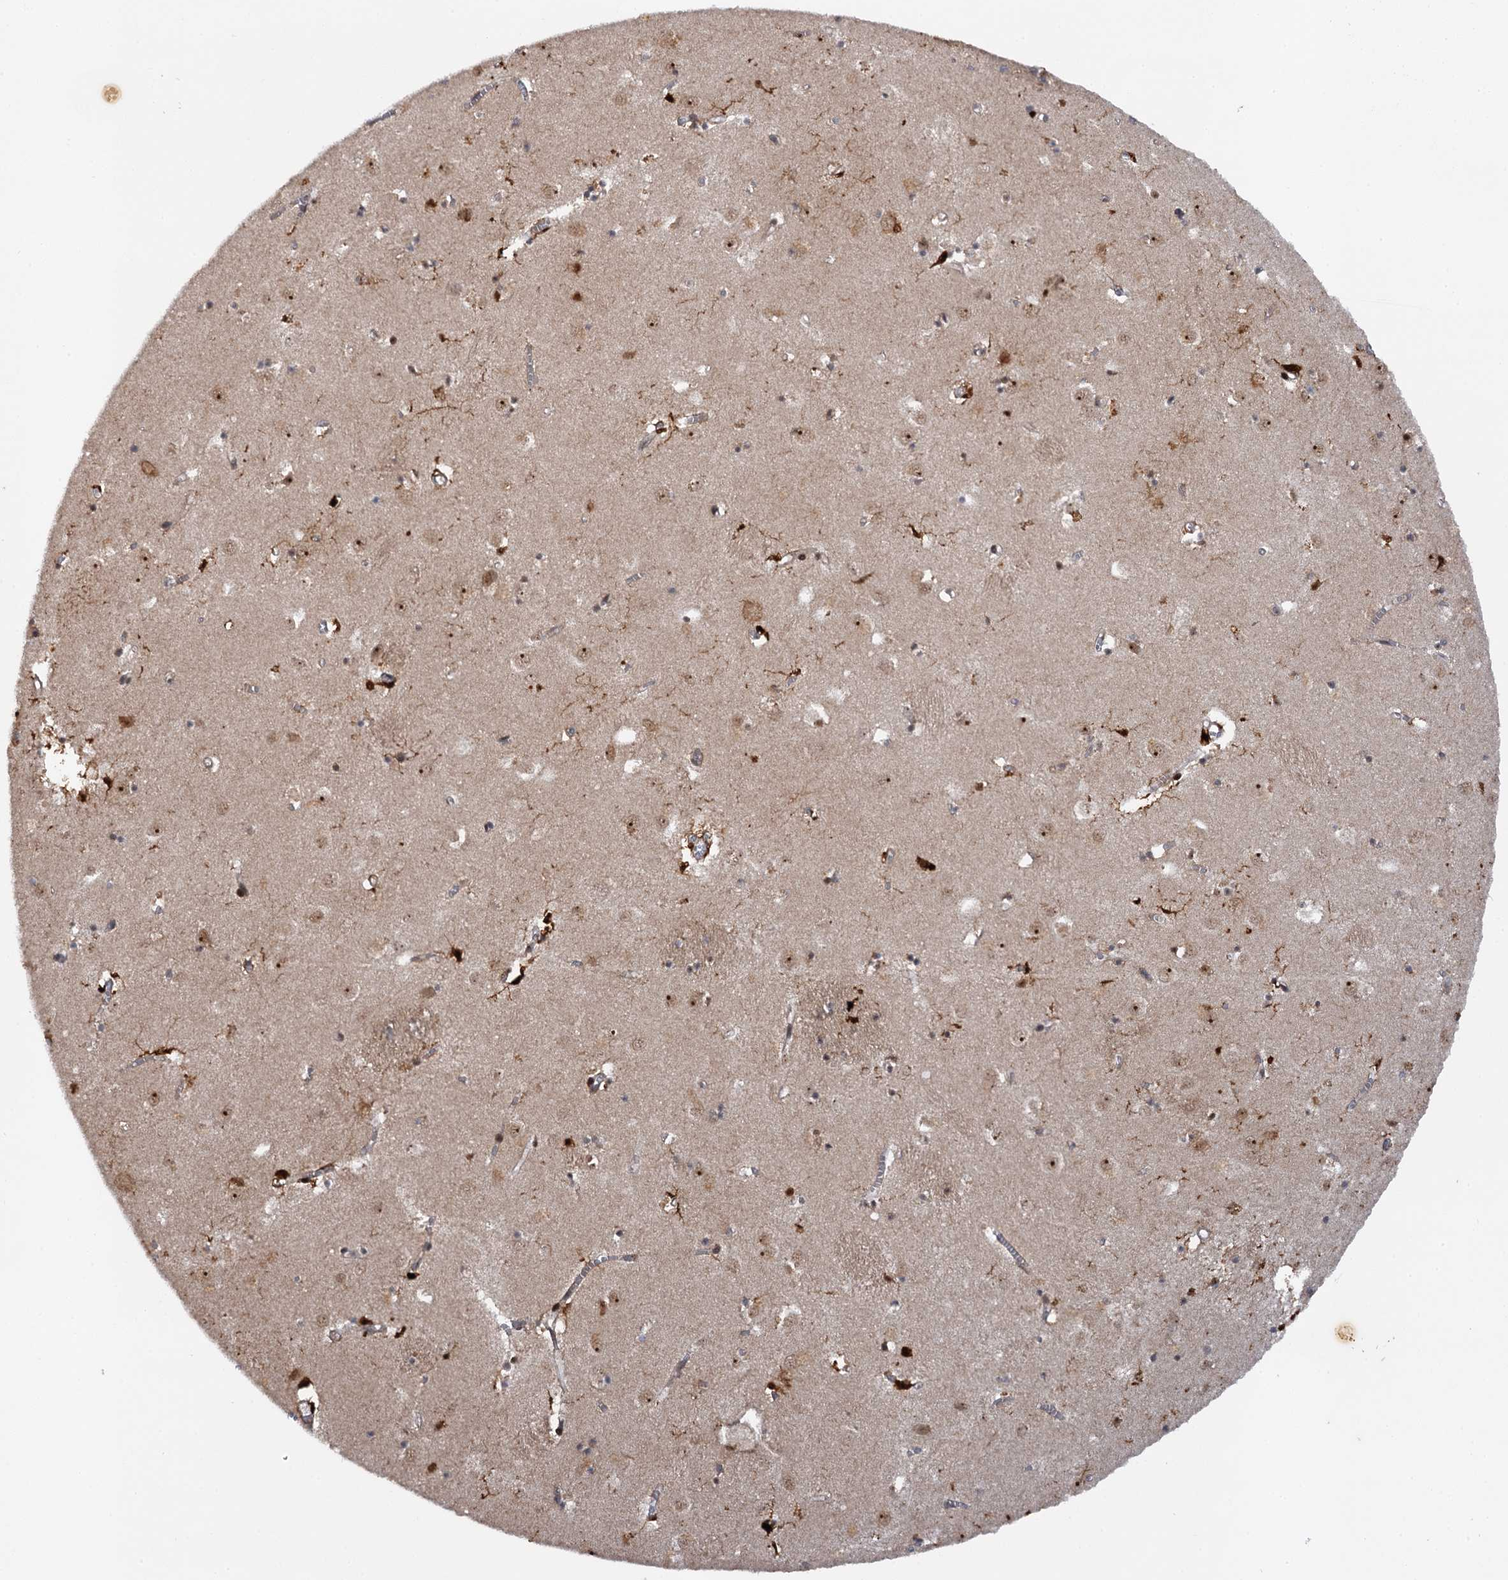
{"staining": {"intensity": "moderate", "quantity": "25%-75%", "location": "nuclear"}, "tissue": "caudate", "cell_type": "Glial cells", "image_type": "normal", "snomed": [{"axis": "morphology", "description": "Normal tissue, NOS"}, {"axis": "topography", "description": "Lateral ventricle wall"}], "caption": "IHC of normal caudate displays medium levels of moderate nuclear expression in approximately 25%-75% of glial cells.", "gene": "BUD13", "patient": {"sex": "male", "age": 70}}